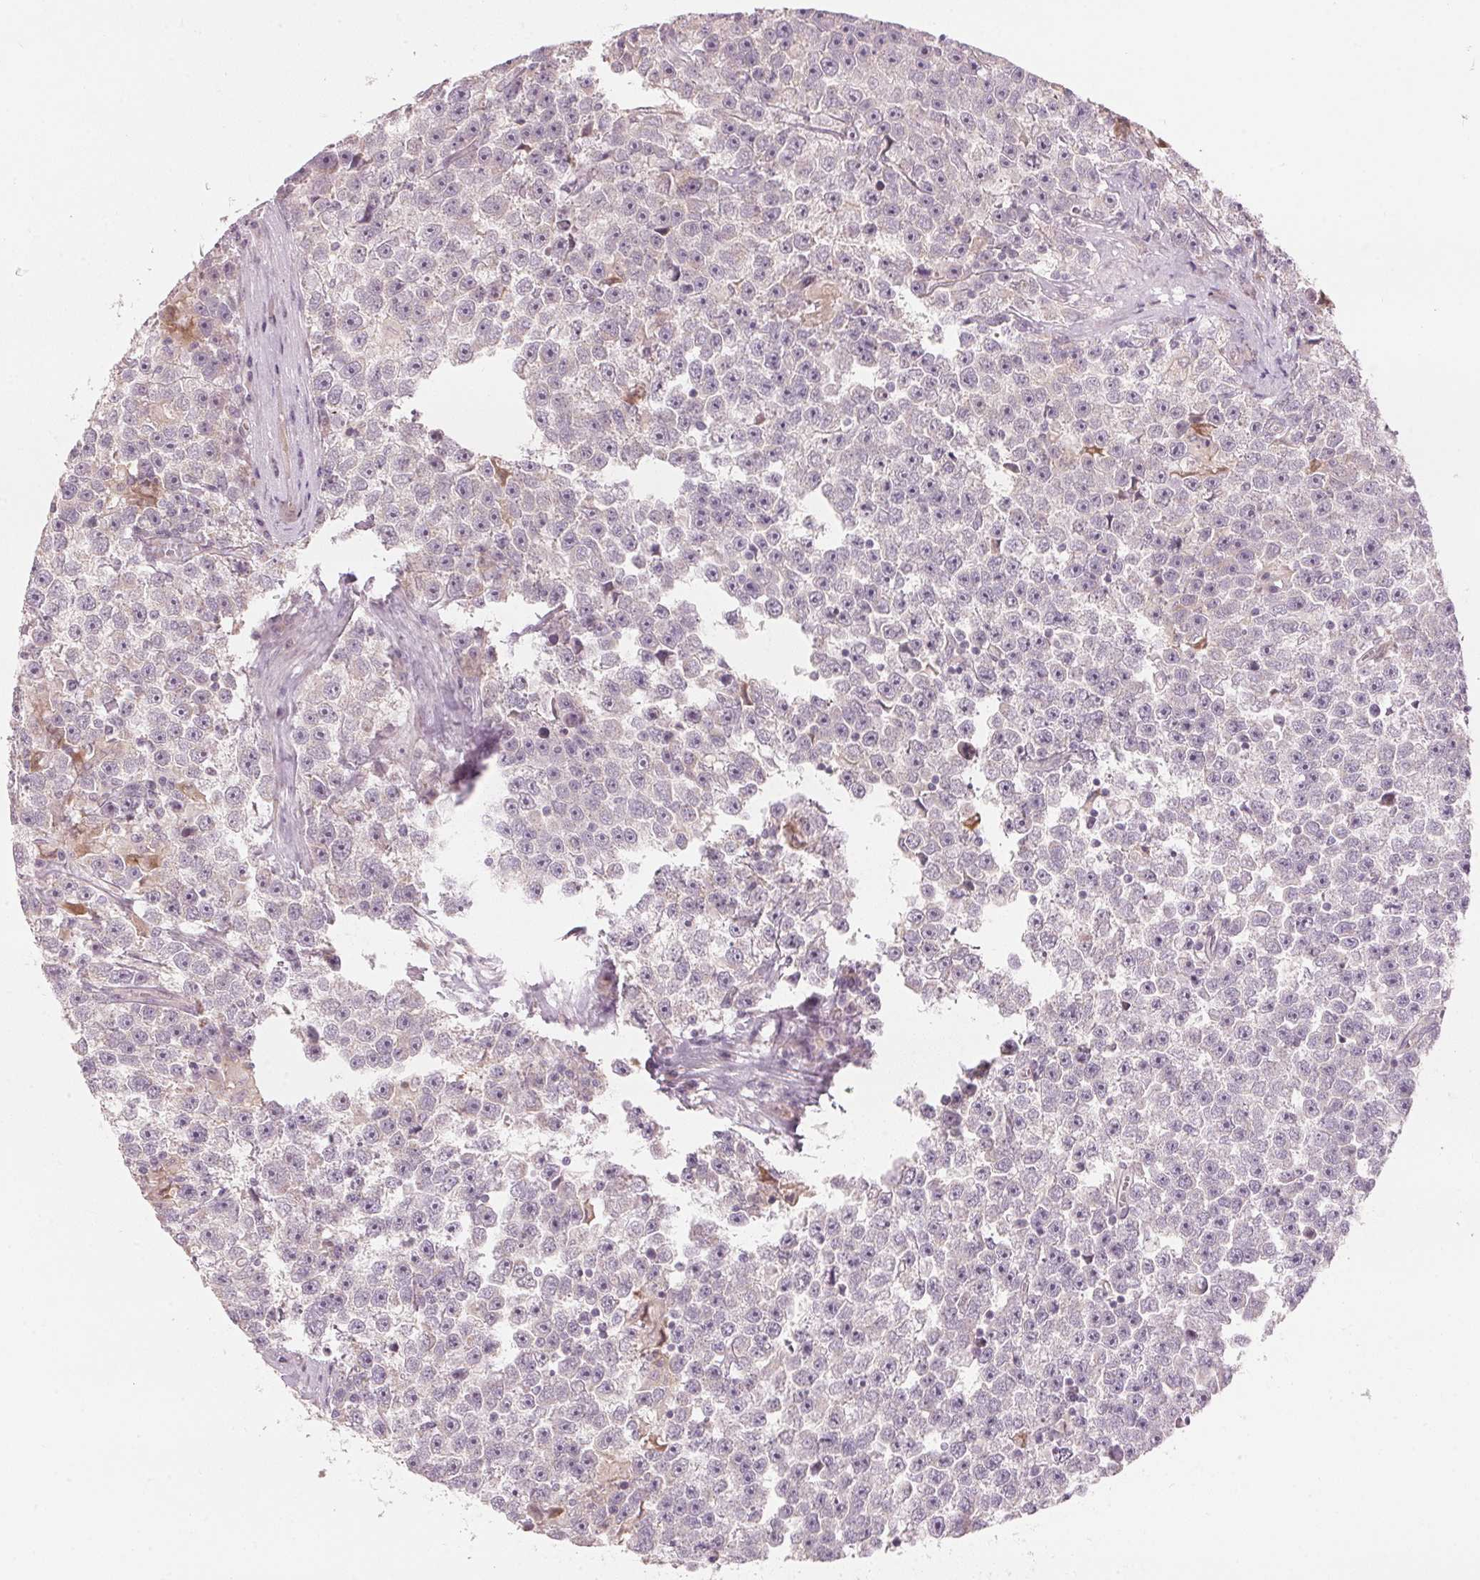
{"staining": {"intensity": "negative", "quantity": "none", "location": "none"}, "tissue": "testis cancer", "cell_type": "Tumor cells", "image_type": "cancer", "snomed": [{"axis": "morphology", "description": "Seminoma, NOS"}, {"axis": "topography", "description": "Testis"}], "caption": "Protein analysis of testis cancer (seminoma) reveals no significant expression in tumor cells.", "gene": "TMED6", "patient": {"sex": "male", "age": 31}}